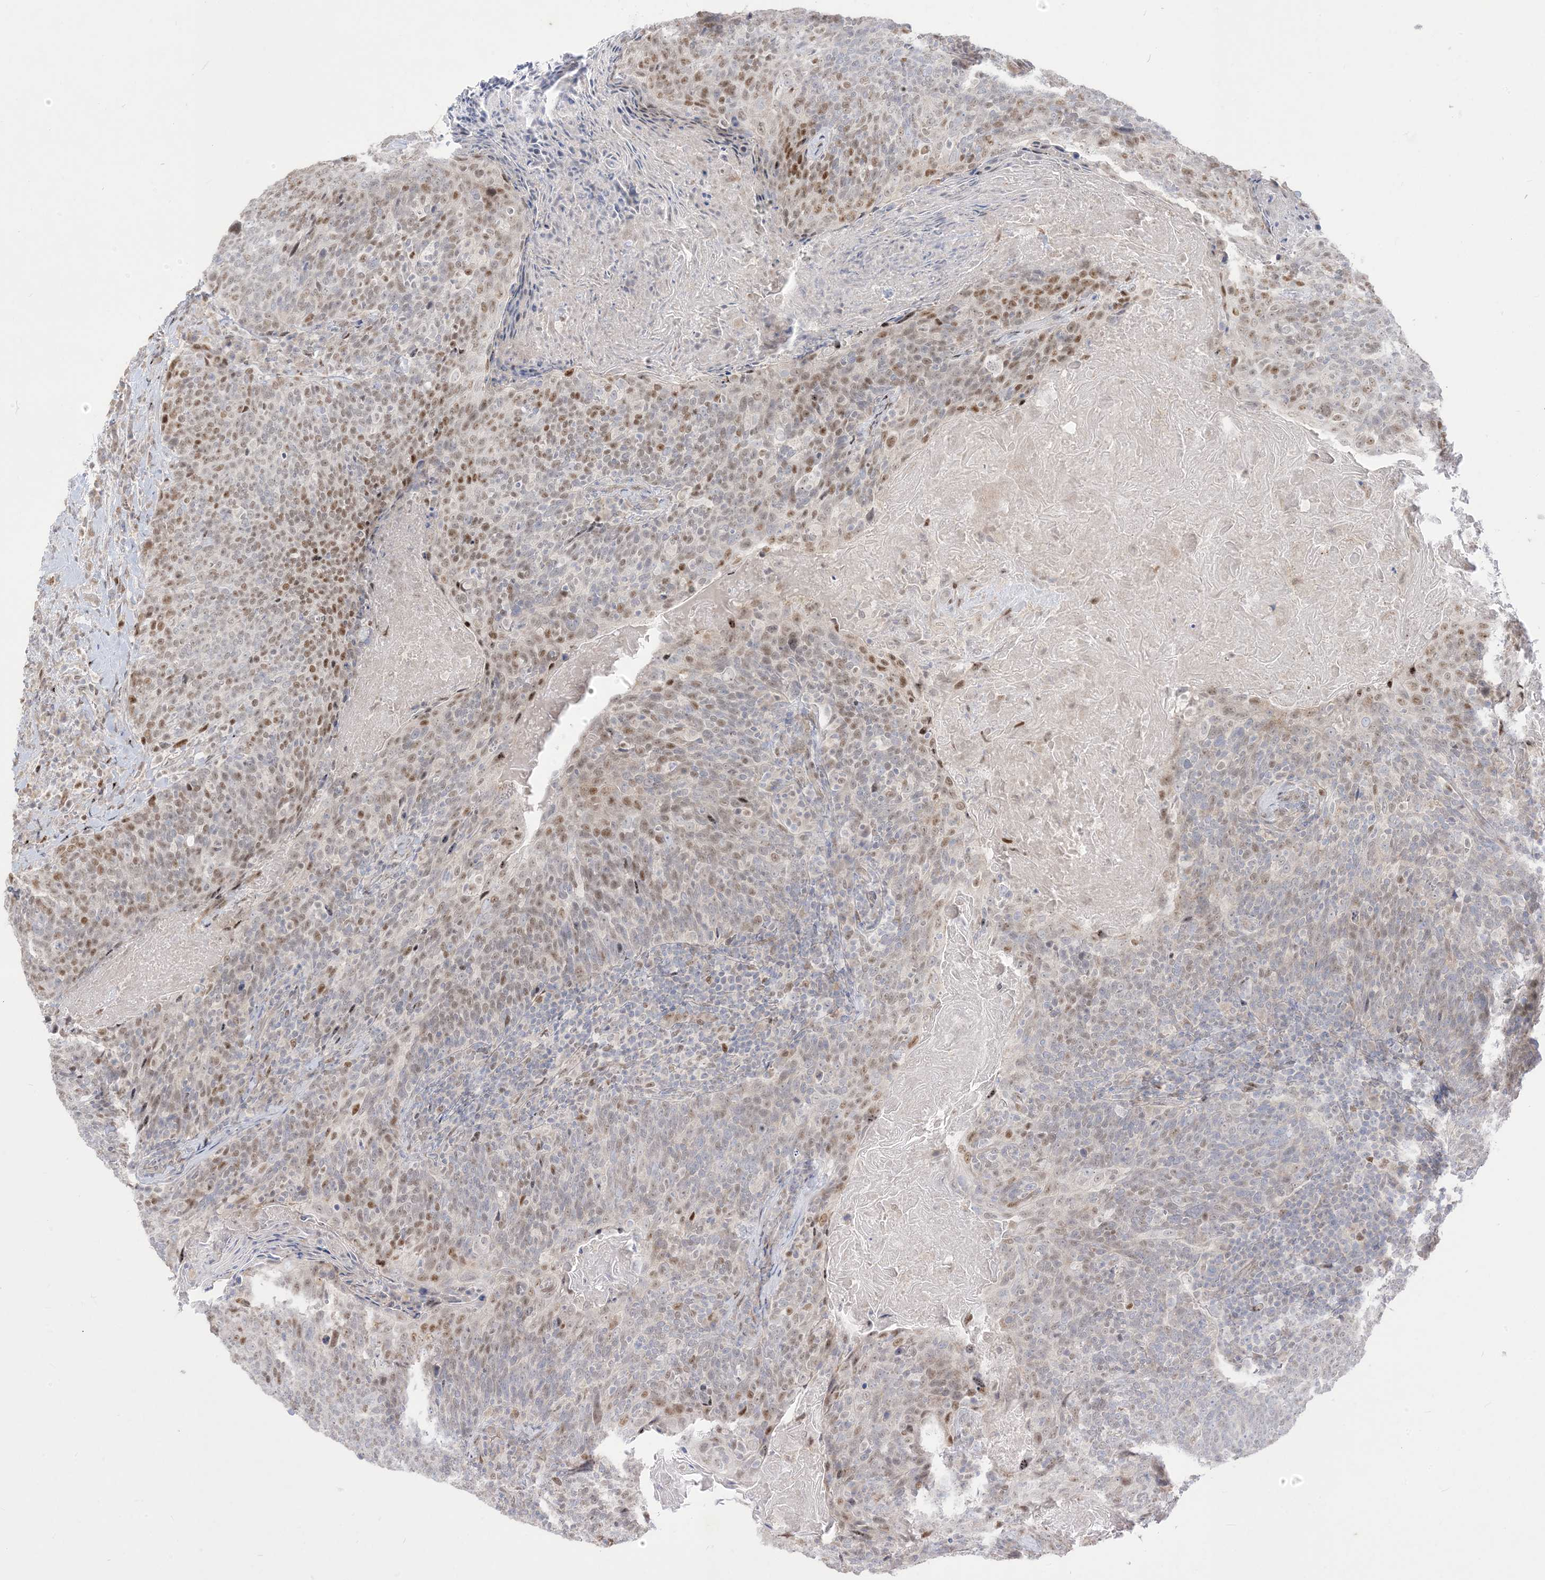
{"staining": {"intensity": "moderate", "quantity": "25%-75%", "location": "nuclear"}, "tissue": "head and neck cancer", "cell_type": "Tumor cells", "image_type": "cancer", "snomed": [{"axis": "morphology", "description": "Squamous cell carcinoma, NOS"}, {"axis": "morphology", "description": "Squamous cell carcinoma, metastatic, NOS"}, {"axis": "topography", "description": "Lymph node"}, {"axis": "topography", "description": "Head-Neck"}], "caption": "Immunohistochemistry (IHC) histopathology image of human metastatic squamous cell carcinoma (head and neck) stained for a protein (brown), which exhibits medium levels of moderate nuclear staining in approximately 25%-75% of tumor cells.", "gene": "BHLHE40", "patient": {"sex": "male", "age": 62}}